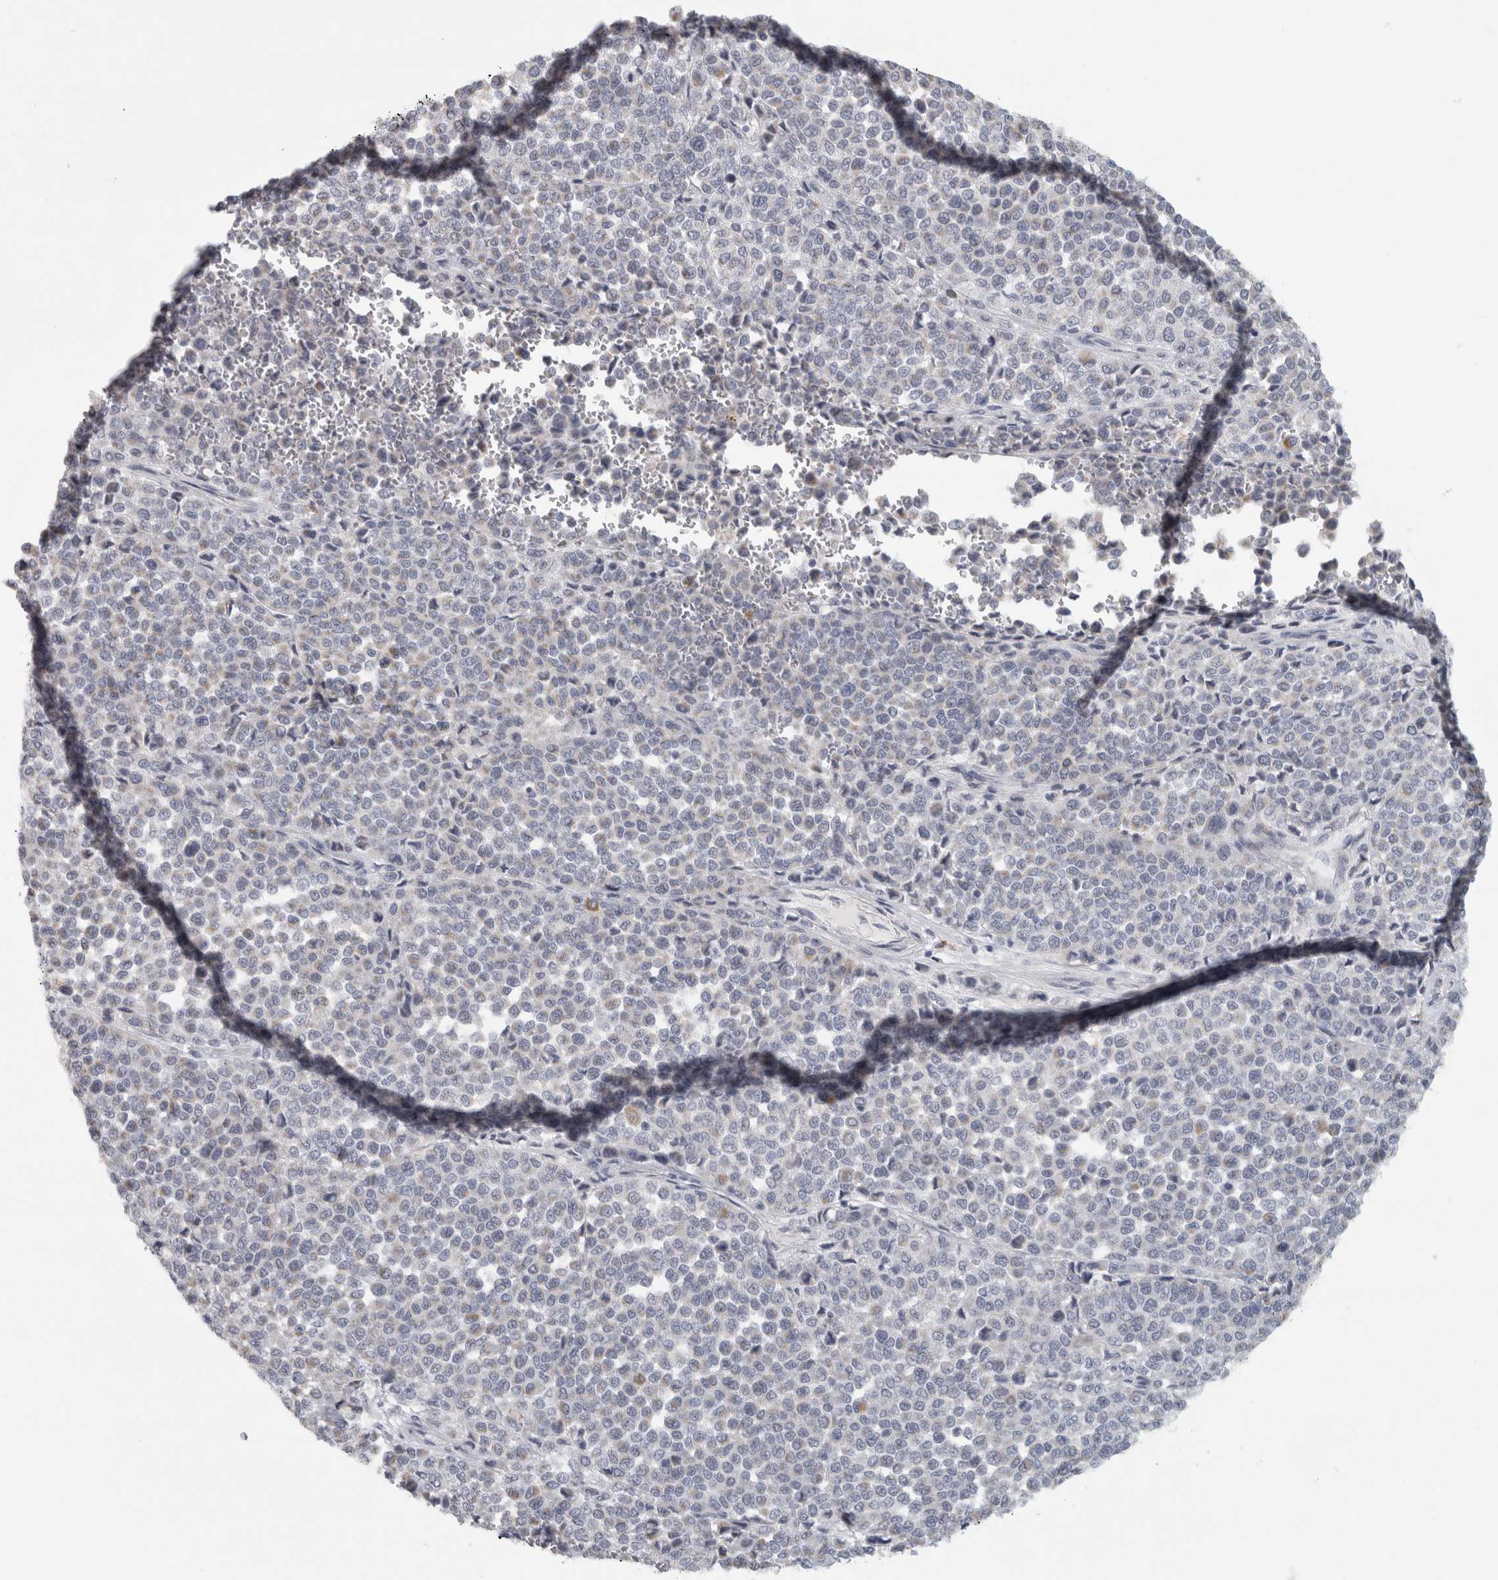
{"staining": {"intensity": "negative", "quantity": "none", "location": "none"}, "tissue": "melanoma", "cell_type": "Tumor cells", "image_type": "cancer", "snomed": [{"axis": "morphology", "description": "Malignant melanoma, Metastatic site"}, {"axis": "topography", "description": "Pancreas"}], "caption": "There is no significant expression in tumor cells of malignant melanoma (metastatic site). (Brightfield microscopy of DAB (3,3'-diaminobenzidine) immunohistochemistry at high magnification).", "gene": "PTPRN2", "patient": {"sex": "female", "age": 30}}